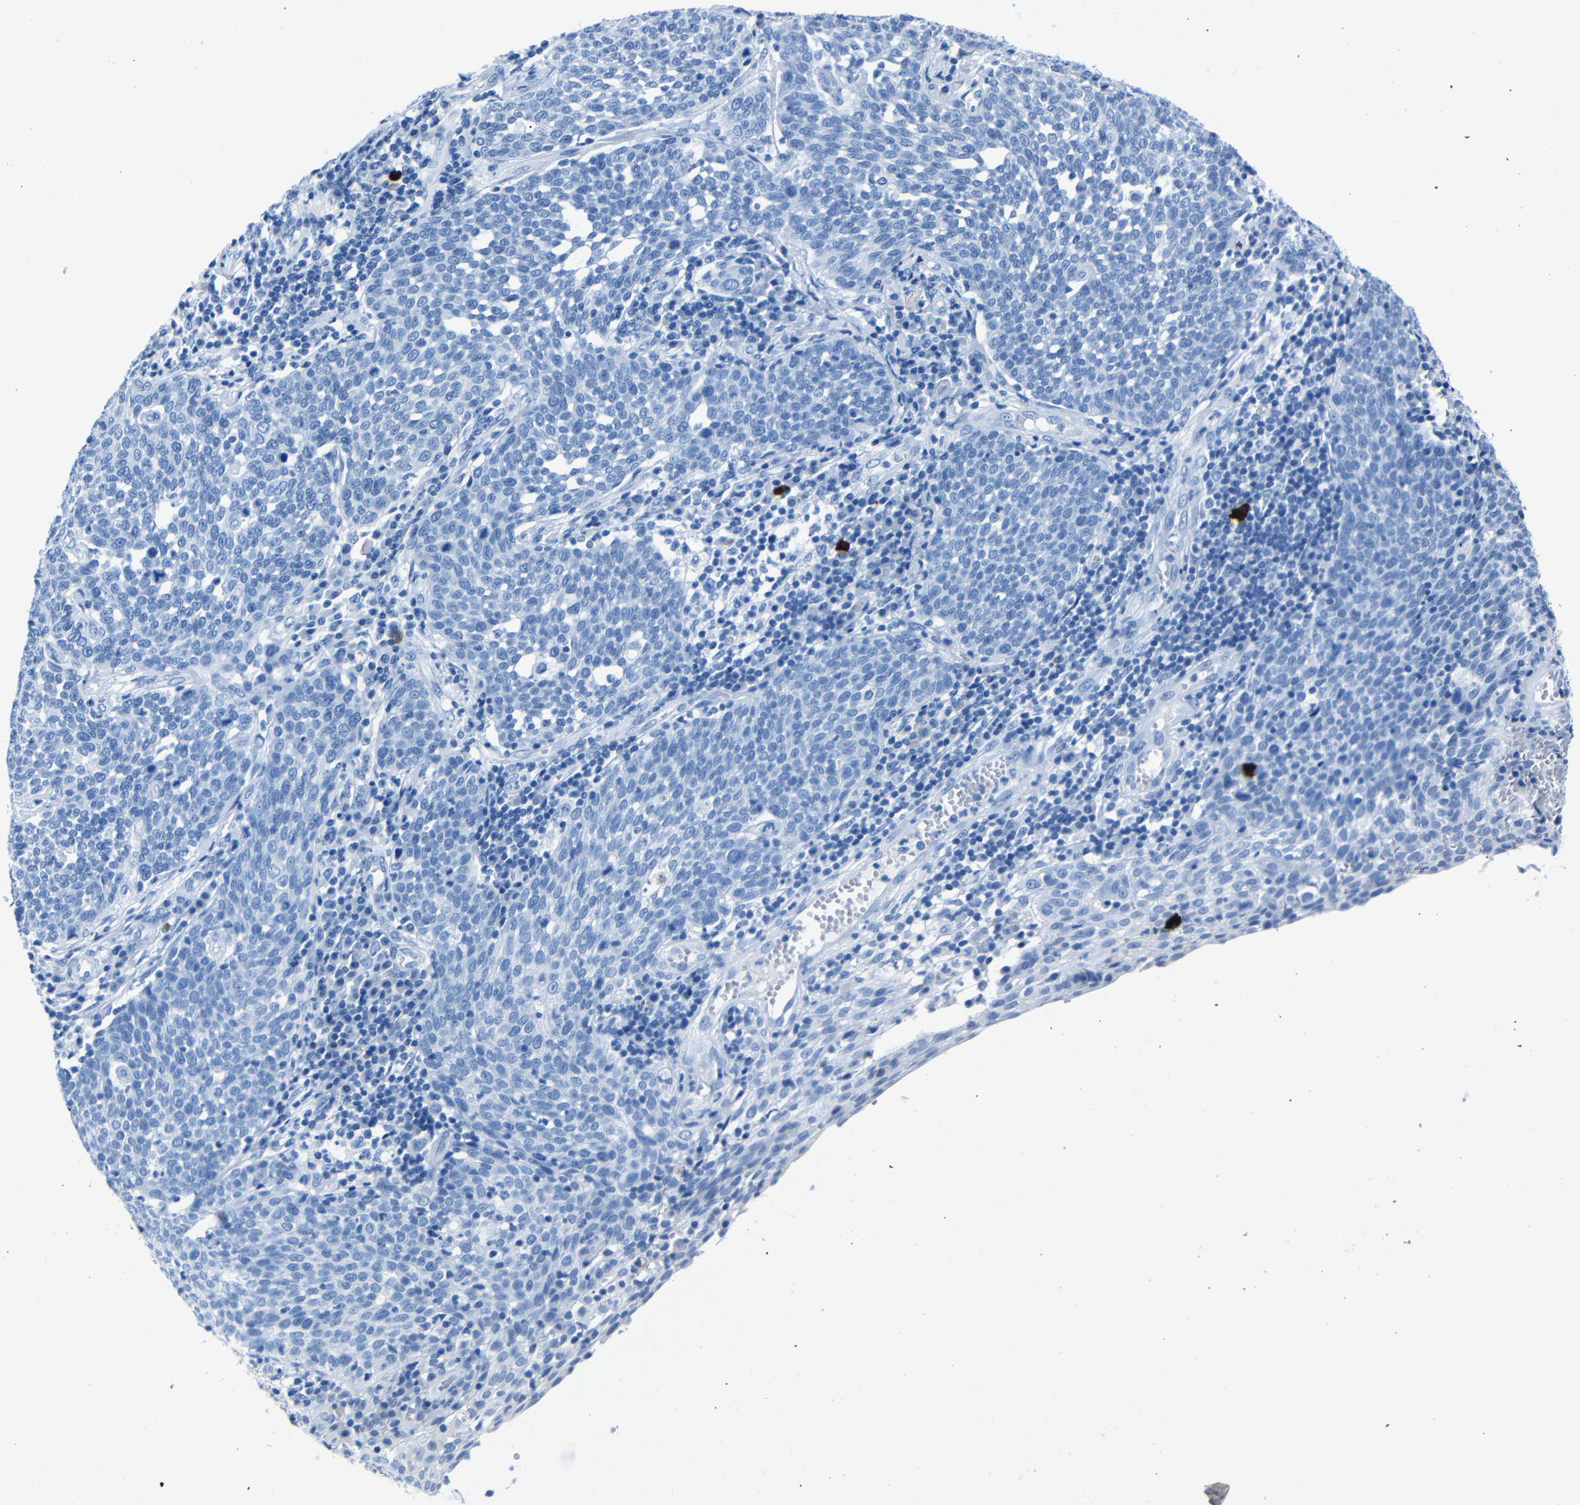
{"staining": {"intensity": "negative", "quantity": "none", "location": "none"}, "tissue": "cervical cancer", "cell_type": "Tumor cells", "image_type": "cancer", "snomed": [{"axis": "morphology", "description": "Squamous cell carcinoma, NOS"}, {"axis": "topography", "description": "Cervix"}], "caption": "Human cervical squamous cell carcinoma stained for a protein using immunohistochemistry (IHC) shows no expression in tumor cells.", "gene": "CLDN11", "patient": {"sex": "female", "age": 34}}